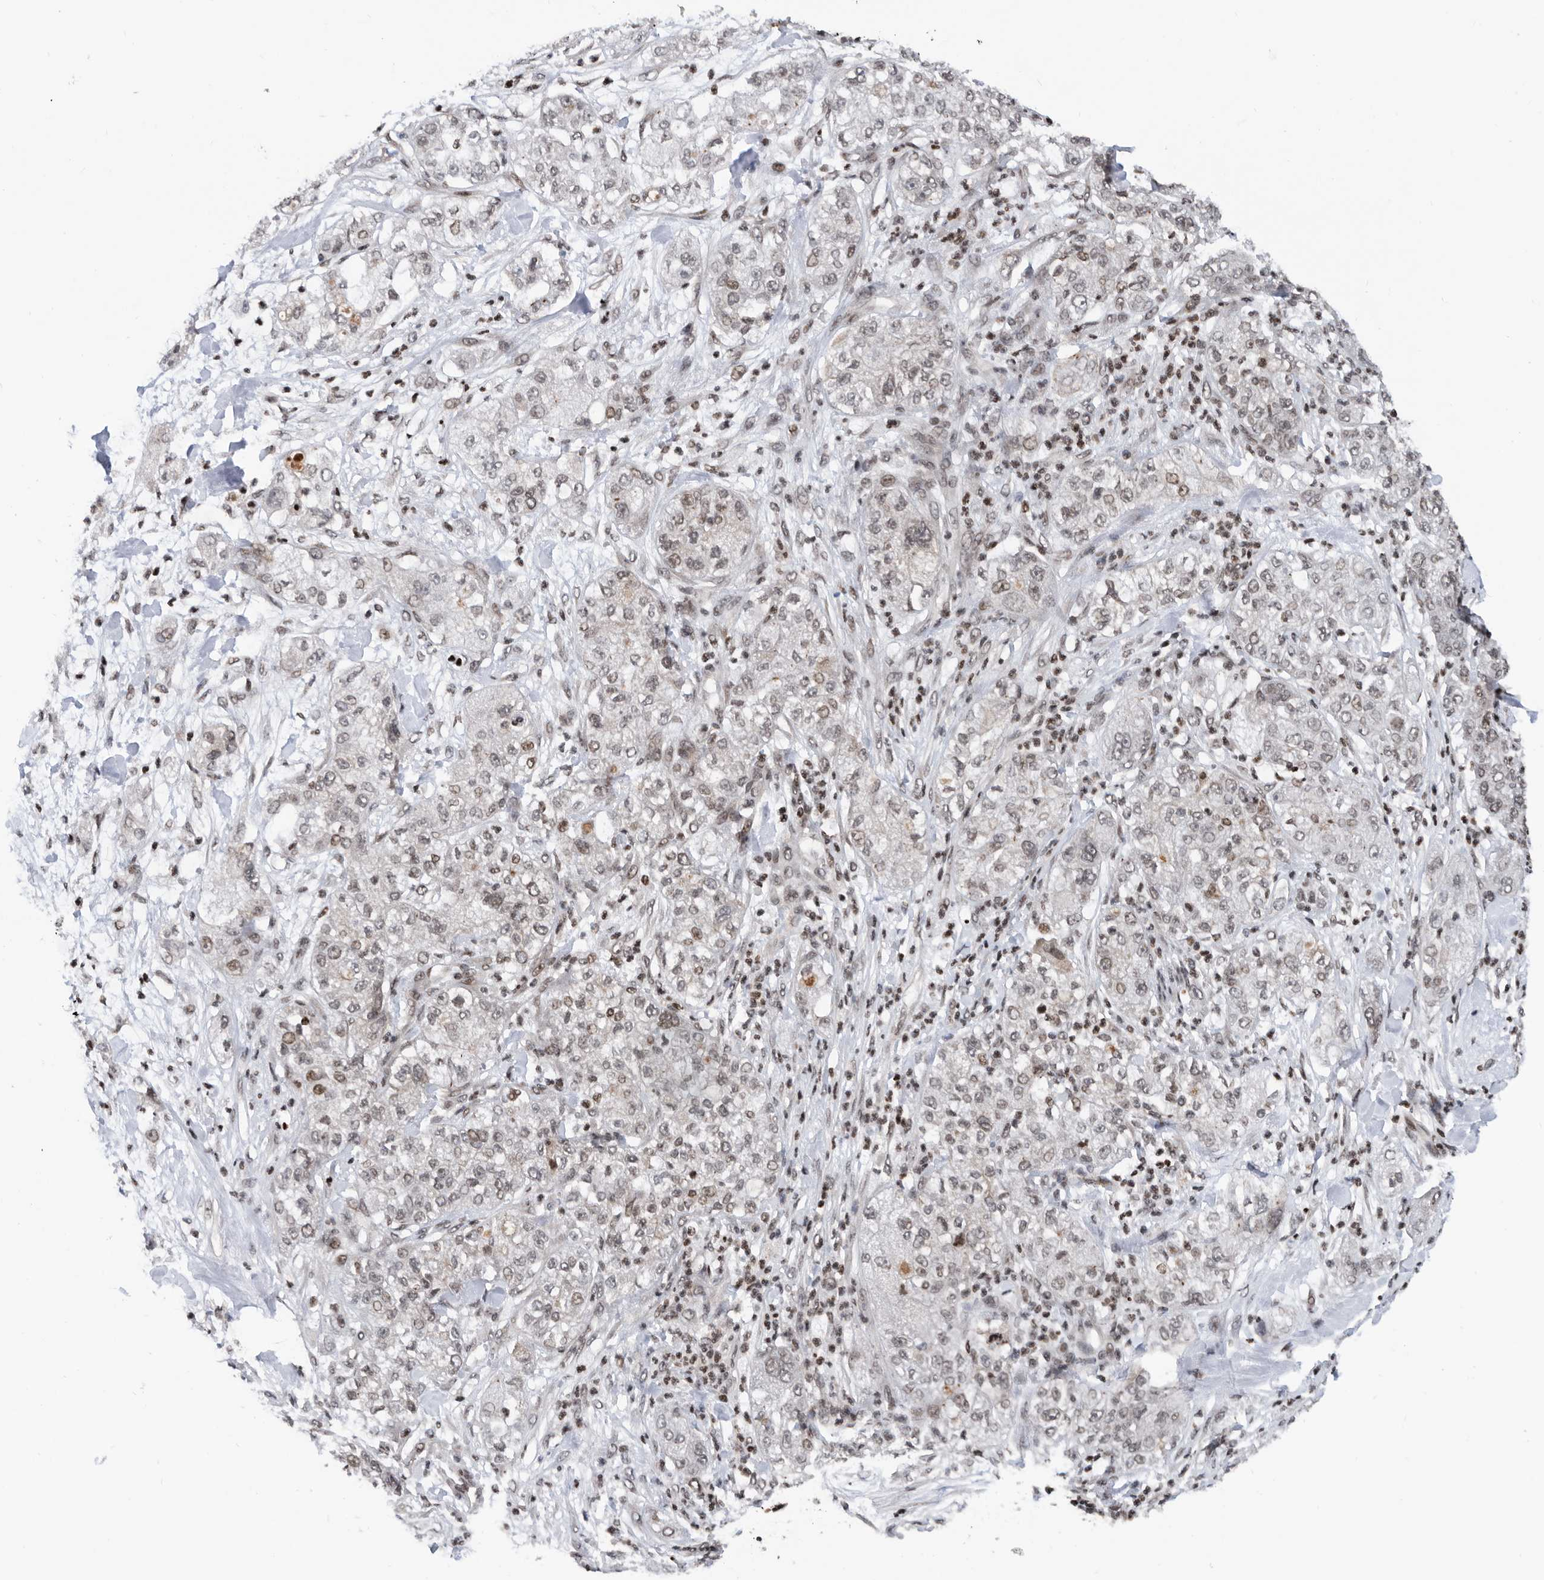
{"staining": {"intensity": "weak", "quantity": "25%-75%", "location": "nuclear"}, "tissue": "pancreatic cancer", "cell_type": "Tumor cells", "image_type": "cancer", "snomed": [{"axis": "morphology", "description": "Adenocarcinoma, NOS"}, {"axis": "topography", "description": "Pancreas"}], "caption": "Human pancreatic cancer (adenocarcinoma) stained with a brown dye displays weak nuclear positive expression in approximately 25%-75% of tumor cells.", "gene": "SNRNP48", "patient": {"sex": "female", "age": 78}}